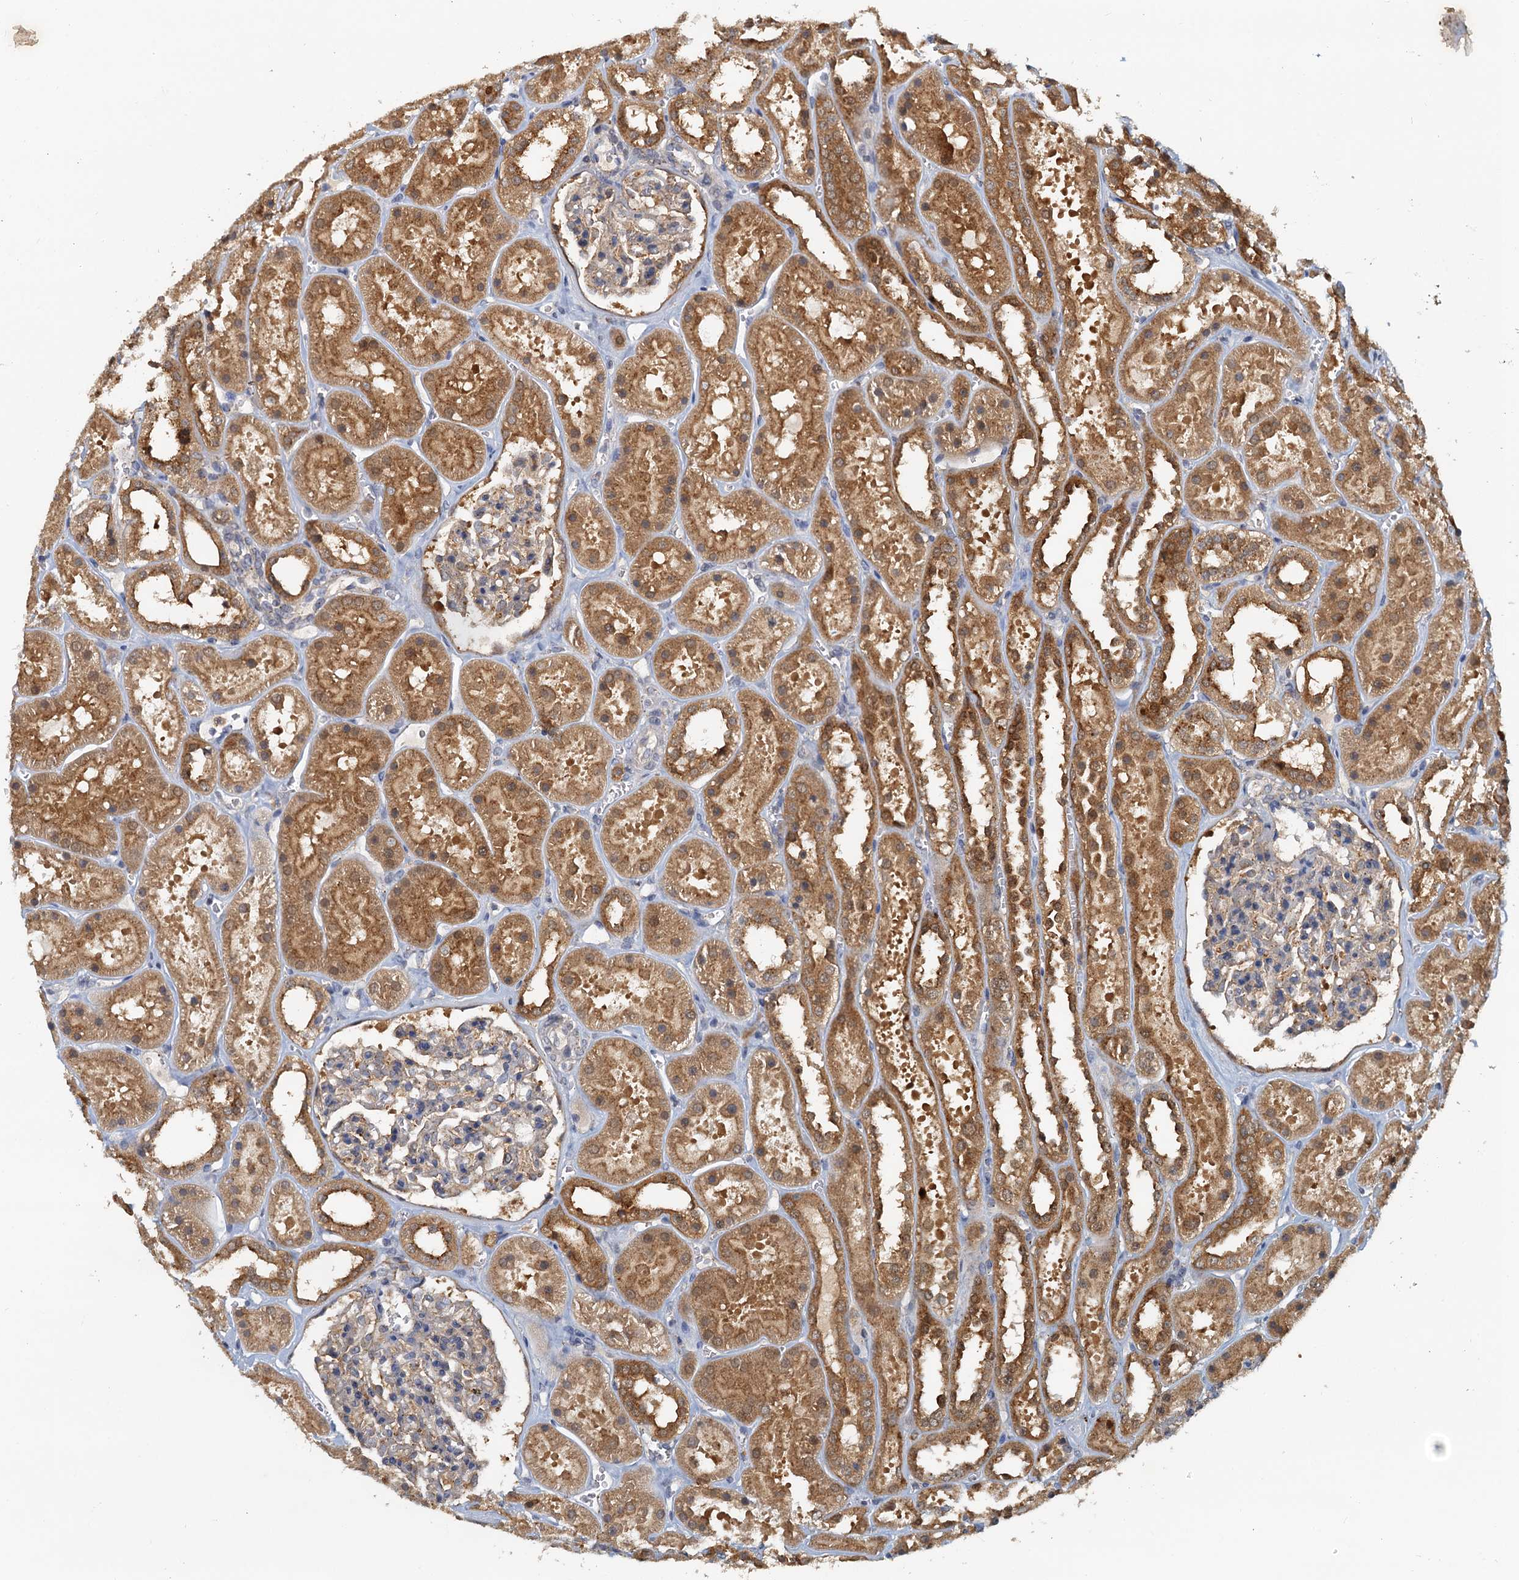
{"staining": {"intensity": "weak", "quantity": "25%-75%", "location": "cytoplasmic/membranous"}, "tissue": "kidney", "cell_type": "Cells in glomeruli", "image_type": "normal", "snomed": [{"axis": "morphology", "description": "Normal tissue, NOS"}, {"axis": "topography", "description": "Kidney"}], "caption": "Cells in glomeruli reveal weak cytoplasmic/membranous positivity in approximately 25%-75% of cells in unremarkable kidney. (DAB = brown stain, brightfield microscopy at high magnification).", "gene": "TOLLIP", "patient": {"sex": "female", "age": 41}}